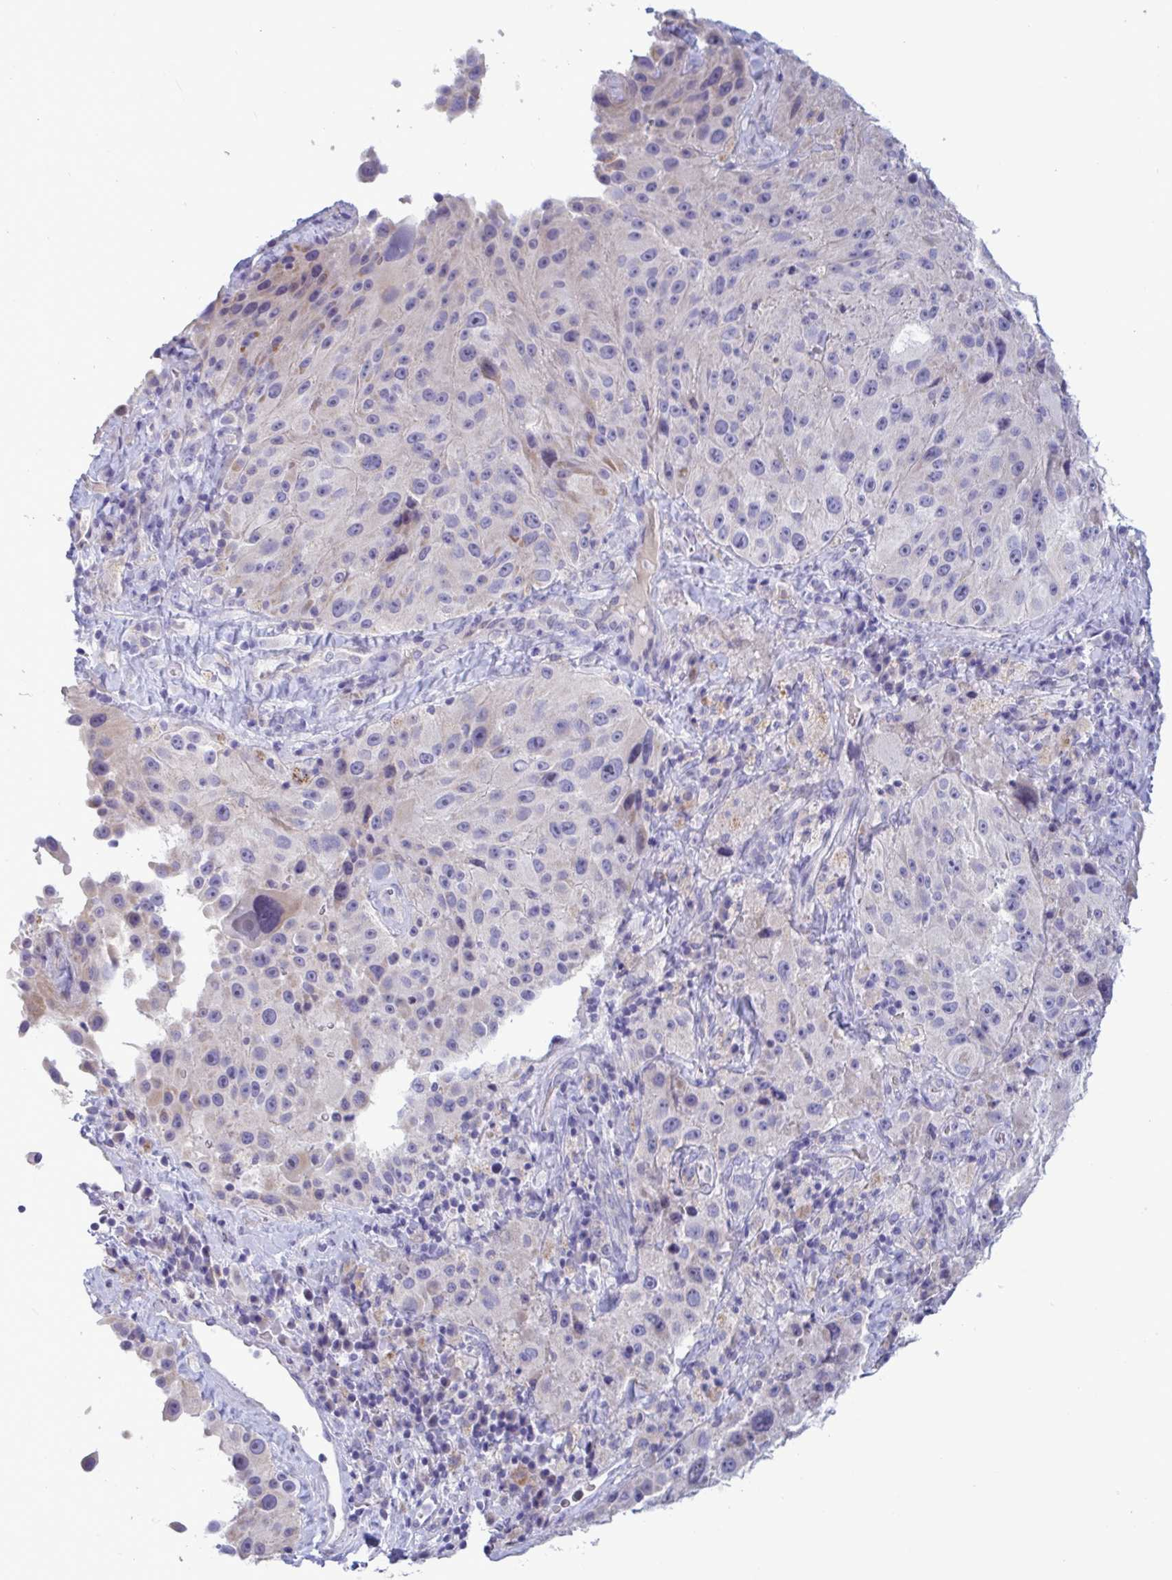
{"staining": {"intensity": "negative", "quantity": "none", "location": "none"}, "tissue": "melanoma", "cell_type": "Tumor cells", "image_type": "cancer", "snomed": [{"axis": "morphology", "description": "Malignant melanoma, Metastatic site"}, {"axis": "topography", "description": "Lymph node"}], "caption": "Human melanoma stained for a protein using IHC demonstrates no expression in tumor cells.", "gene": "TAS2R38", "patient": {"sex": "male", "age": 62}}